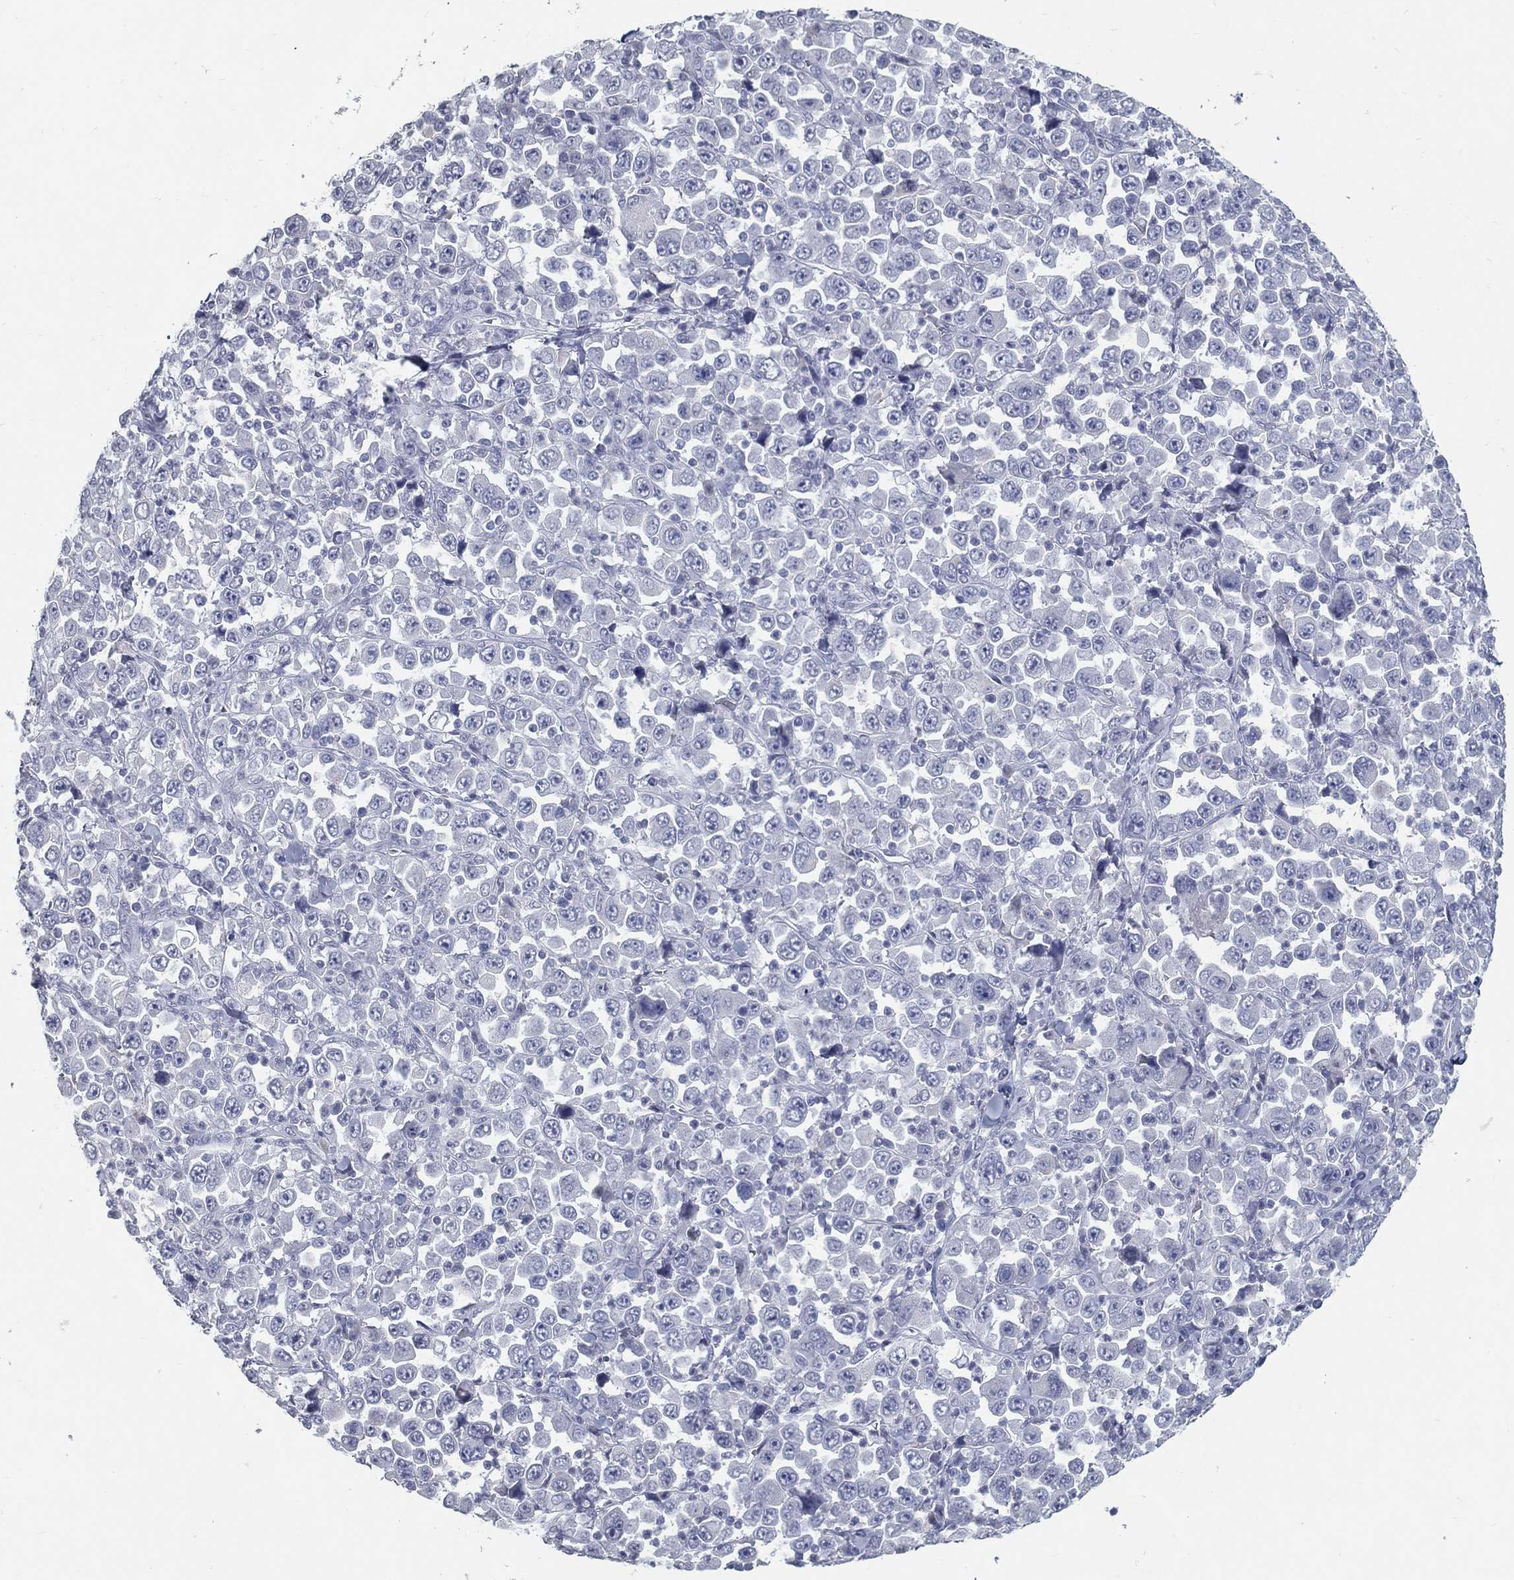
{"staining": {"intensity": "negative", "quantity": "none", "location": "none"}, "tissue": "stomach cancer", "cell_type": "Tumor cells", "image_type": "cancer", "snomed": [{"axis": "morphology", "description": "Normal tissue, NOS"}, {"axis": "morphology", "description": "Adenocarcinoma, NOS"}, {"axis": "topography", "description": "Stomach, upper"}, {"axis": "topography", "description": "Stomach"}], "caption": "Tumor cells are negative for protein expression in human stomach cancer.", "gene": "ACE2", "patient": {"sex": "male", "age": 59}}